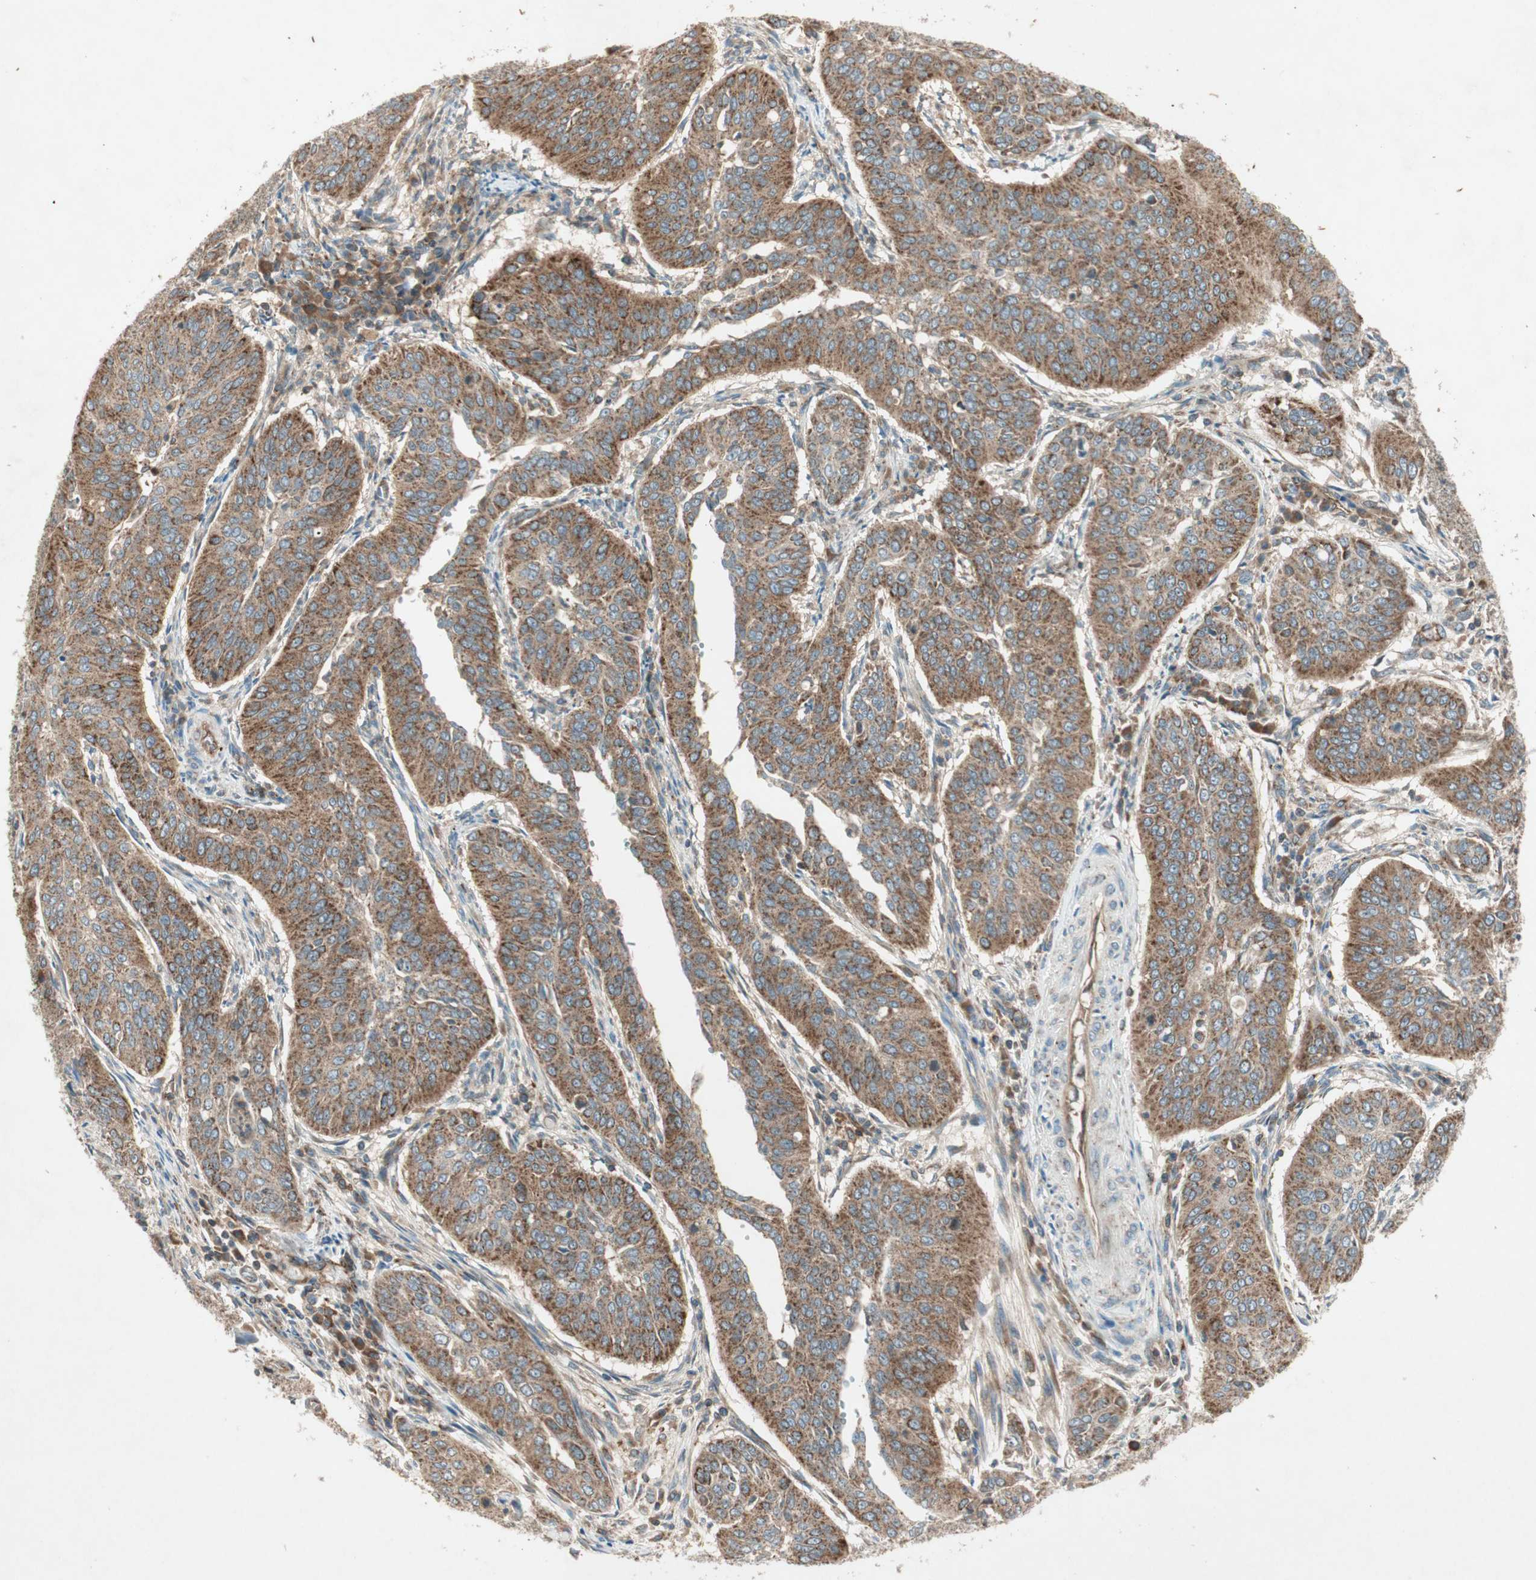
{"staining": {"intensity": "strong", "quantity": ">75%", "location": "cytoplasmic/membranous"}, "tissue": "cervical cancer", "cell_type": "Tumor cells", "image_type": "cancer", "snomed": [{"axis": "morphology", "description": "Normal tissue, NOS"}, {"axis": "morphology", "description": "Squamous cell carcinoma, NOS"}, {"axis": "topography", "description": "Cervix"}], "caption": "High-power microscopy captured an immunohistochemistry (IHC) histopathology image of cervical squamous cell carcinoma, revealing strong cytoplasmic/membranous staining in about >75% of tumor cells.", "gene": "CHADL", "patient": {"sex": "female", "age": 39}}